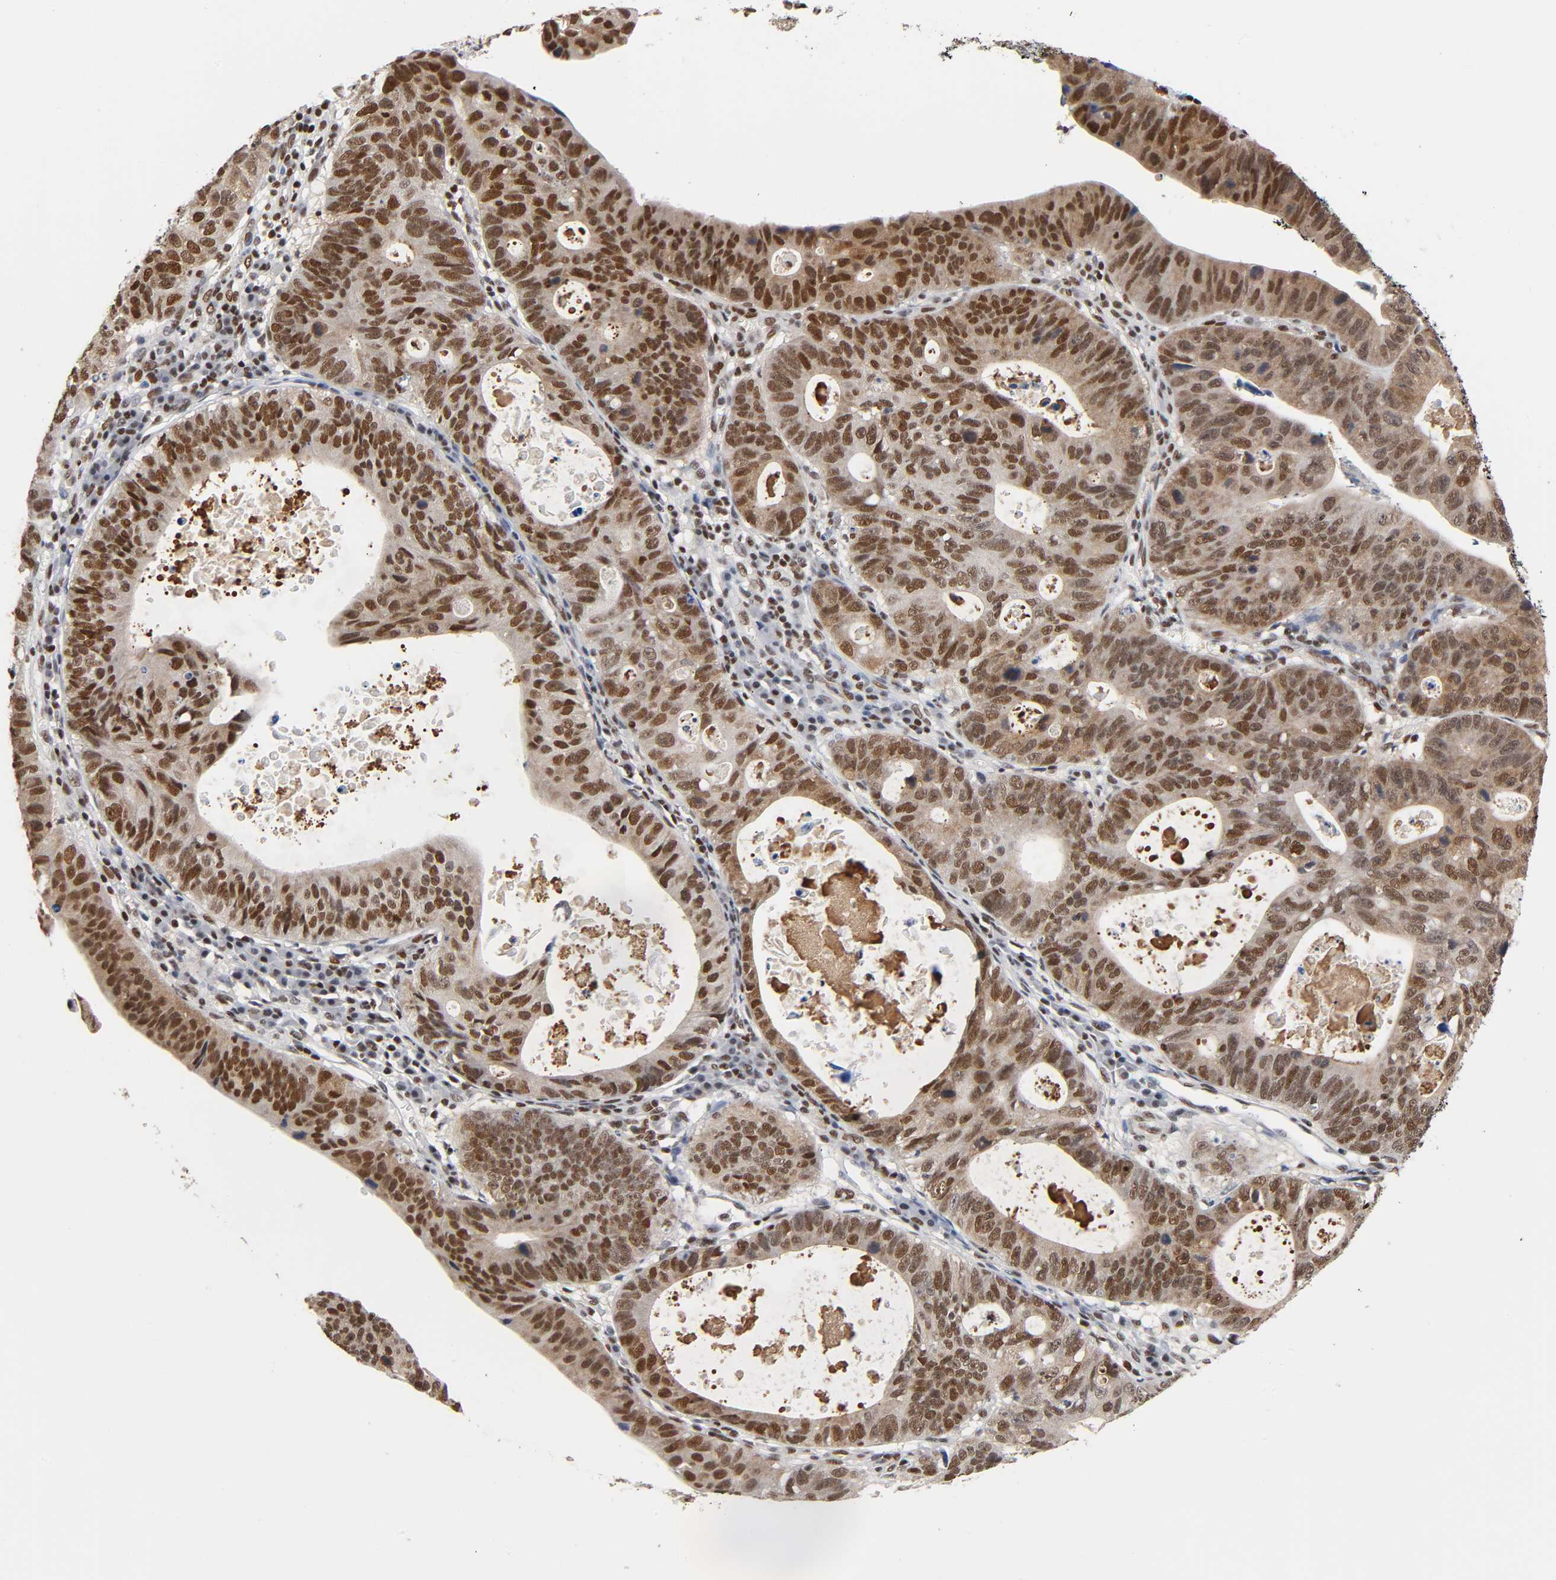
{"staining": {"intensity": "strong", "quantity": ">75%", "location": "nuclear"}, "tissue": "stomach cancer", "cell_type": "Tumor cells", "image_type": "cancer", "snomed": [{"axis": "morphology", "description": "Adenocarcinoma, NOS"}, {"axis": "topography", "description": "Stomach"}], "caption": "Strong nuclear protein expression is seen in about >75% of tumor cells in stomach cancer. (Brightfield microscopy of DAB IHC at high magnification).", "gene": "ILKAP", "patient": {"sex": "male", "age": 59}}